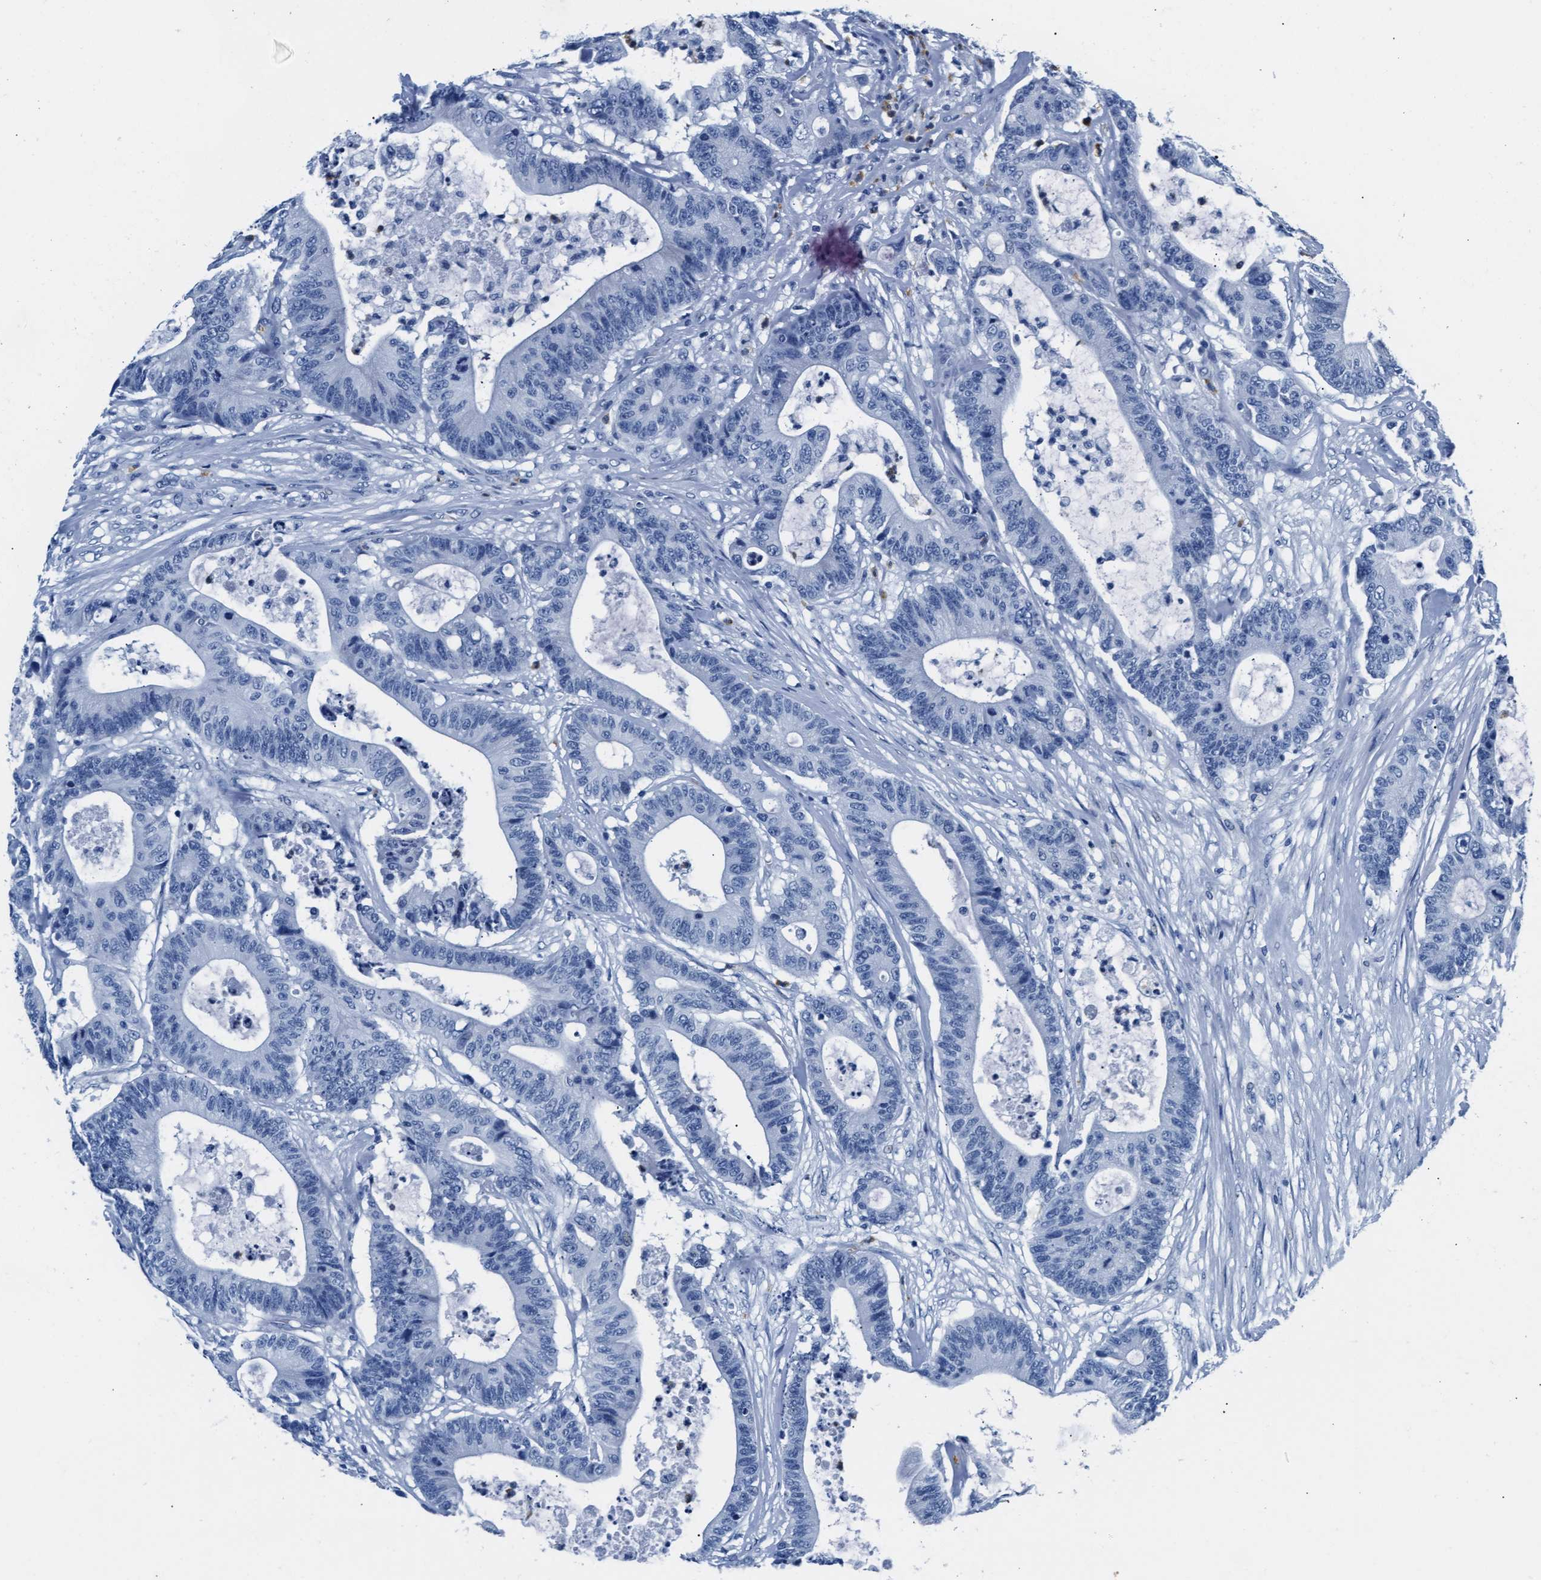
{"staining": {"intensity": "negative", "quantity": "none", "location": "none"}, "tissue": "colorectal cancer", "cell_type": "Tumor cells", "image_type": "cancer", "snomed": [{"axis": "morphology", "description": "Adenocarcinoma, NOS"}, {"axis": "topography", "description": "Colon"}], "caption": "The photomicrograph displays no staining of tumor cells in colorectal cancer.", "gene": "MMP8", "patient": {"sex": "female", "age": 84}}